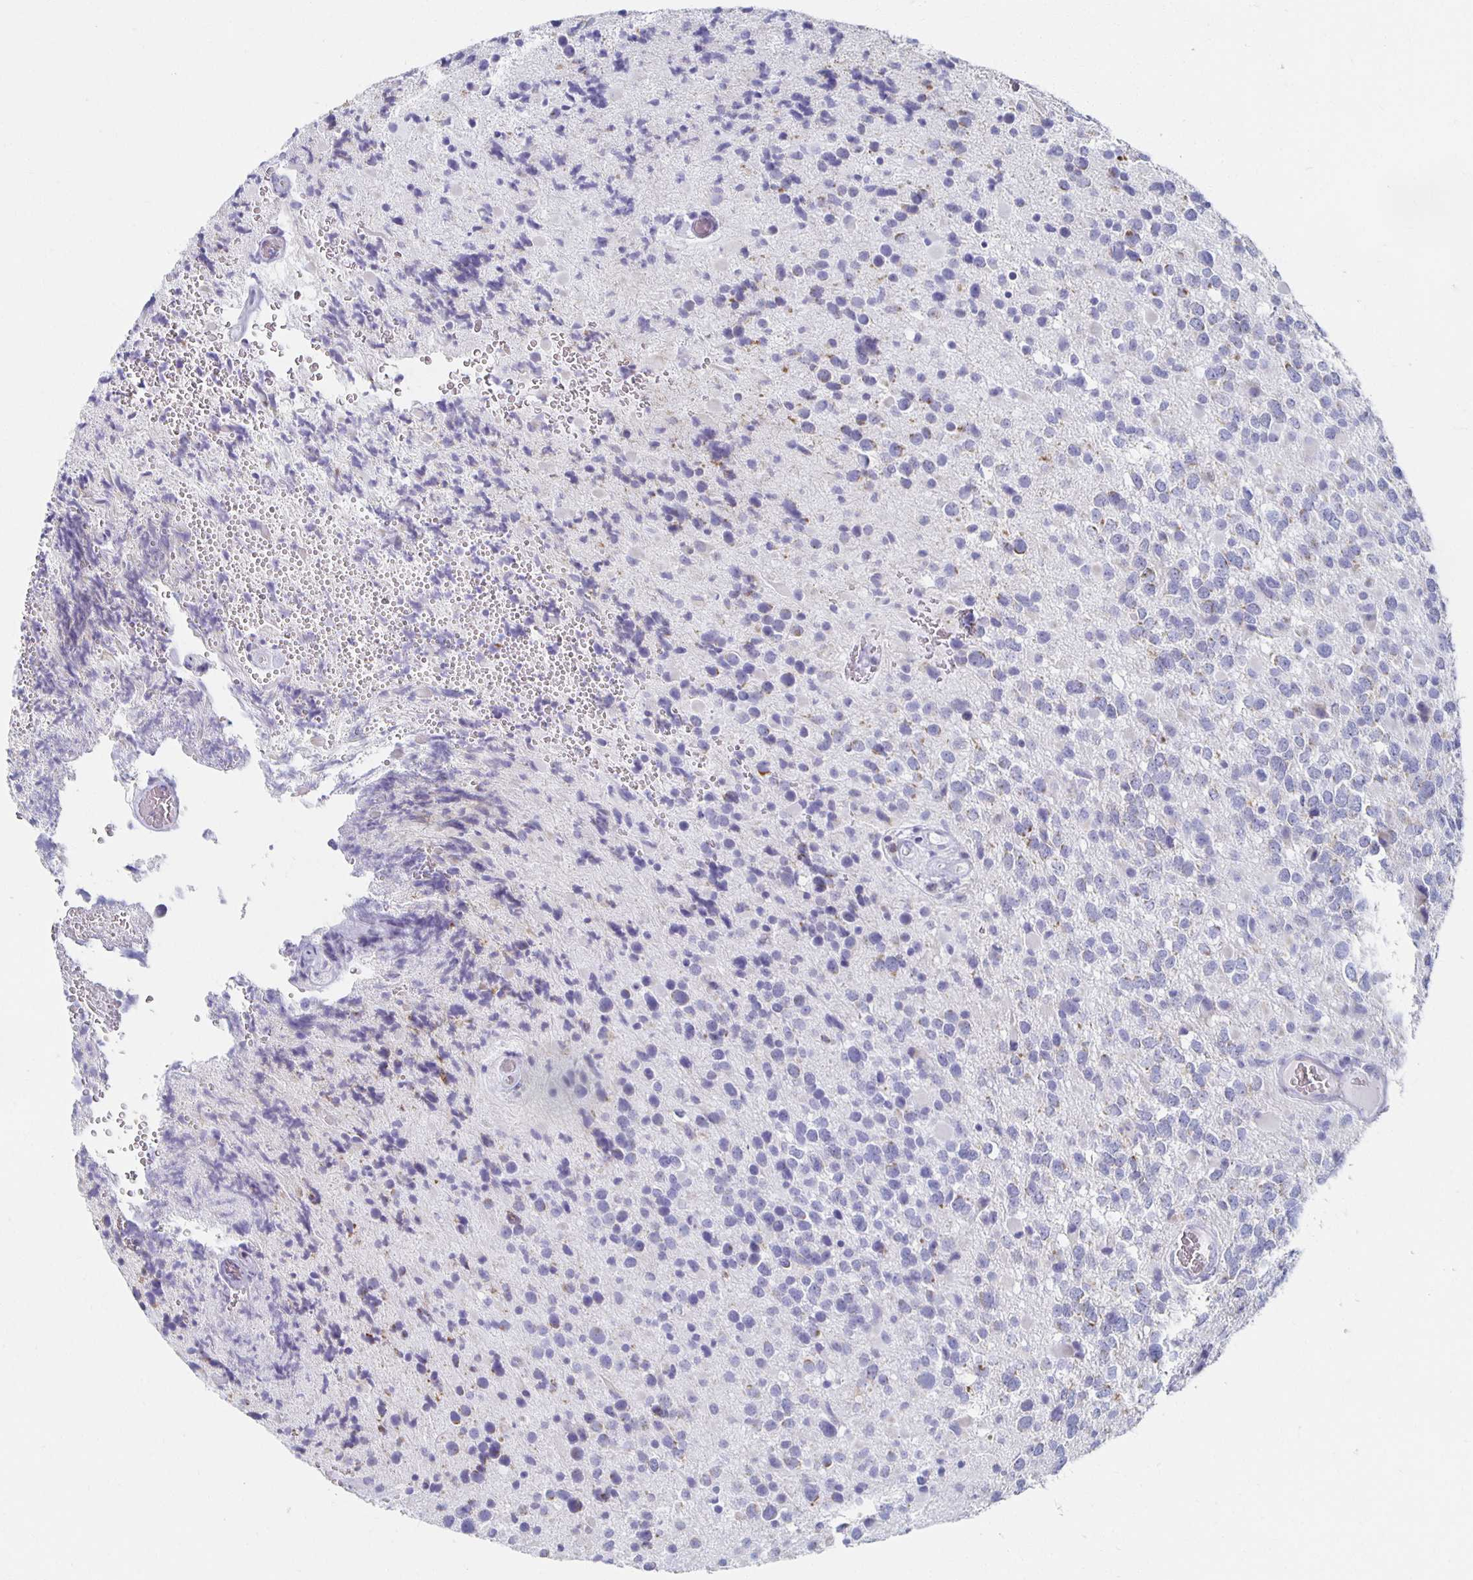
{"staining": {"intensity": "negative", "quantity": "none", "location": "none"}, "tissue": "glioma", "cell_type": "Tumor cells", "image_type": "cancer", "snomed": [{"axis": "morphology", "description": "Glioma, malignant, High grade"}, {"axis": "topography", "description": "Brain"}], "caption": "An immunohistochemistry histopathology image of malignant glioma (high-grade) is shown. There is no staining in tumor cells of malignant glioma (high-grade).", "gene": "TEX44", "patient": {"sex": "female", "age": 40}}